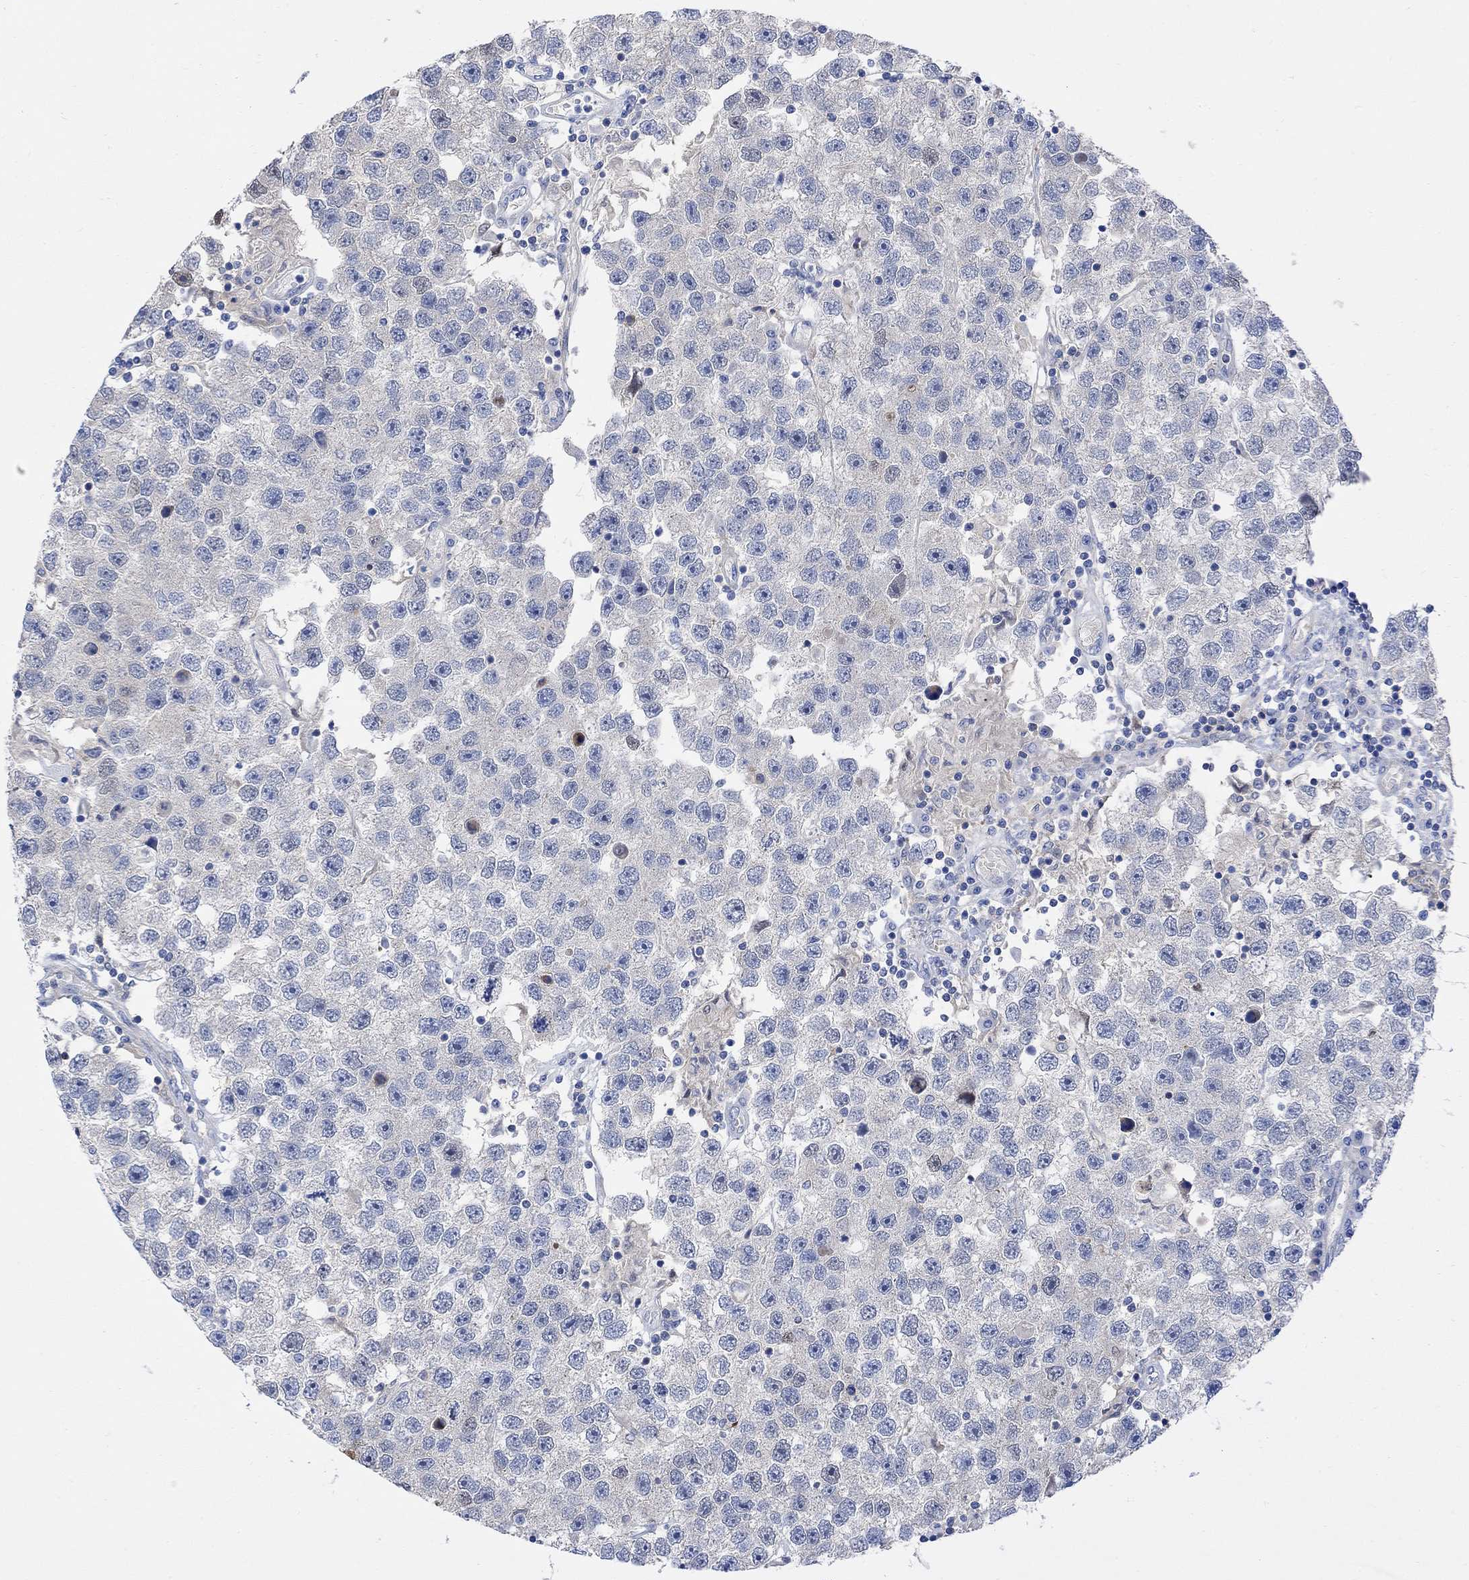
{"staining": {"intensity": "weak", "quantity": "<25%", "location": "cytoplasmic/membranous"}, "tissue": "testis cancer", "cell_type": "Tumor cells", "image_type": "cancer", "snomed": [{"axis": "morphology", "description": "Seminoma, NOS"}, {"axis": "topography", "description": "Testis"}], "caption": "Human testis cancer (seminoma) stained for a protein using IHC reveals no staining in tumor cells.", "gene": "ARSK", "patient": {"sex": "male", "age": 26}}